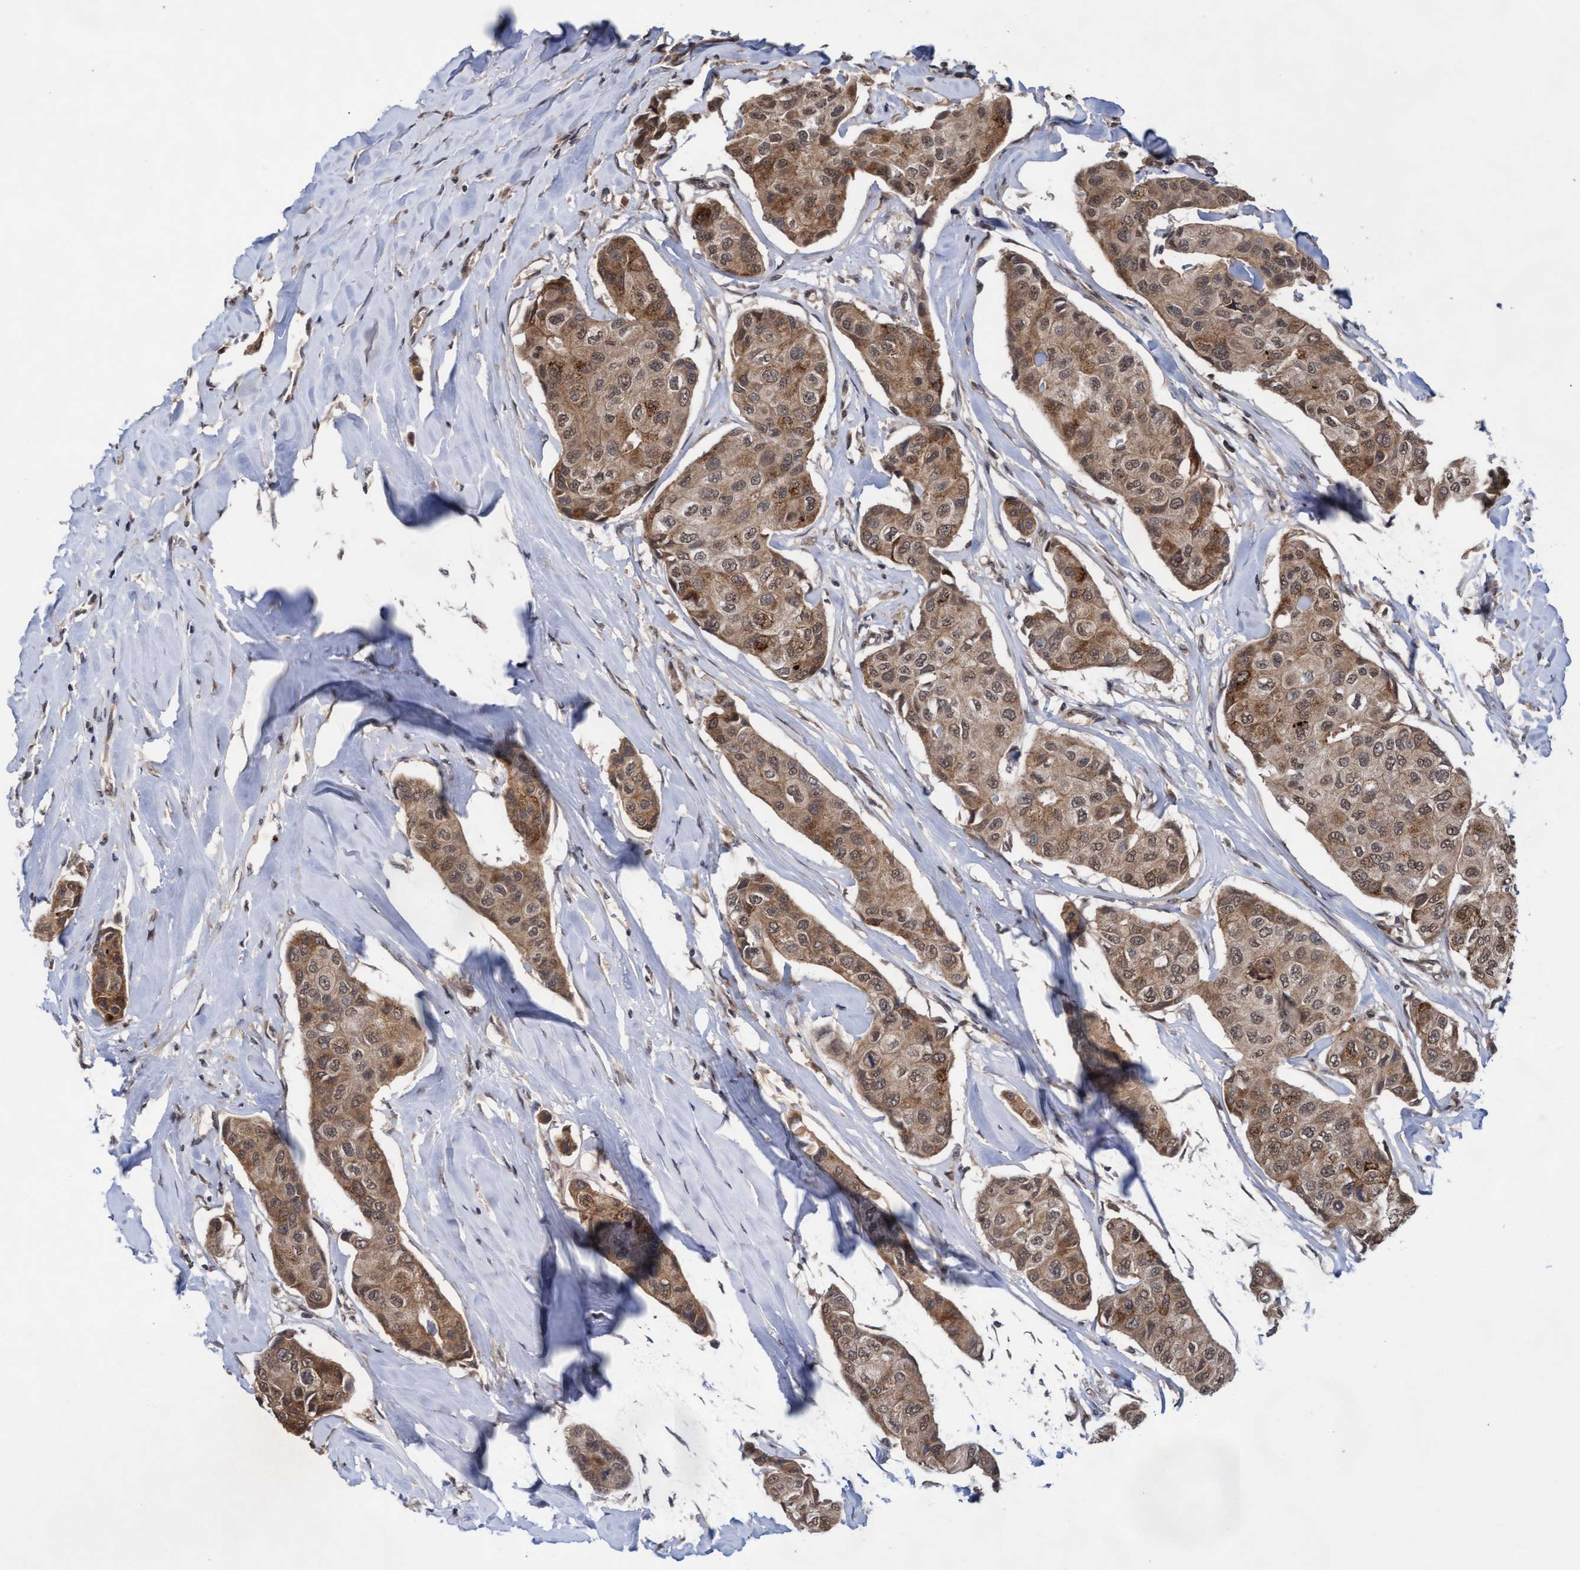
{"staining": {"intensity": "moderate", "quantity": ">75%", "location": "cytoplasmic/membranous,nuclear"}, "tissue": "breast cancer", "cell_type": "Tumor cells", "image_type": "cancer", "snomed": [{"axis": "morphology", "description": "Duct carcinoma"}, {"axis": "topography", "description": "Breast"}], "caption": "Immunohistochemistry (IHC) histopathology image of neoplastic tissue: human invasive ductal carcinoma (breast) stained using IHC shows medium levels of moderate protein expression localized specifically in the cytoplasmic/membranous and nuclear of tumor cells, appearing as a cytoplasmic/membranous and nuclear brown color.", "gene": "WASF1", "patient": {"sex": "female", "age": 80}}